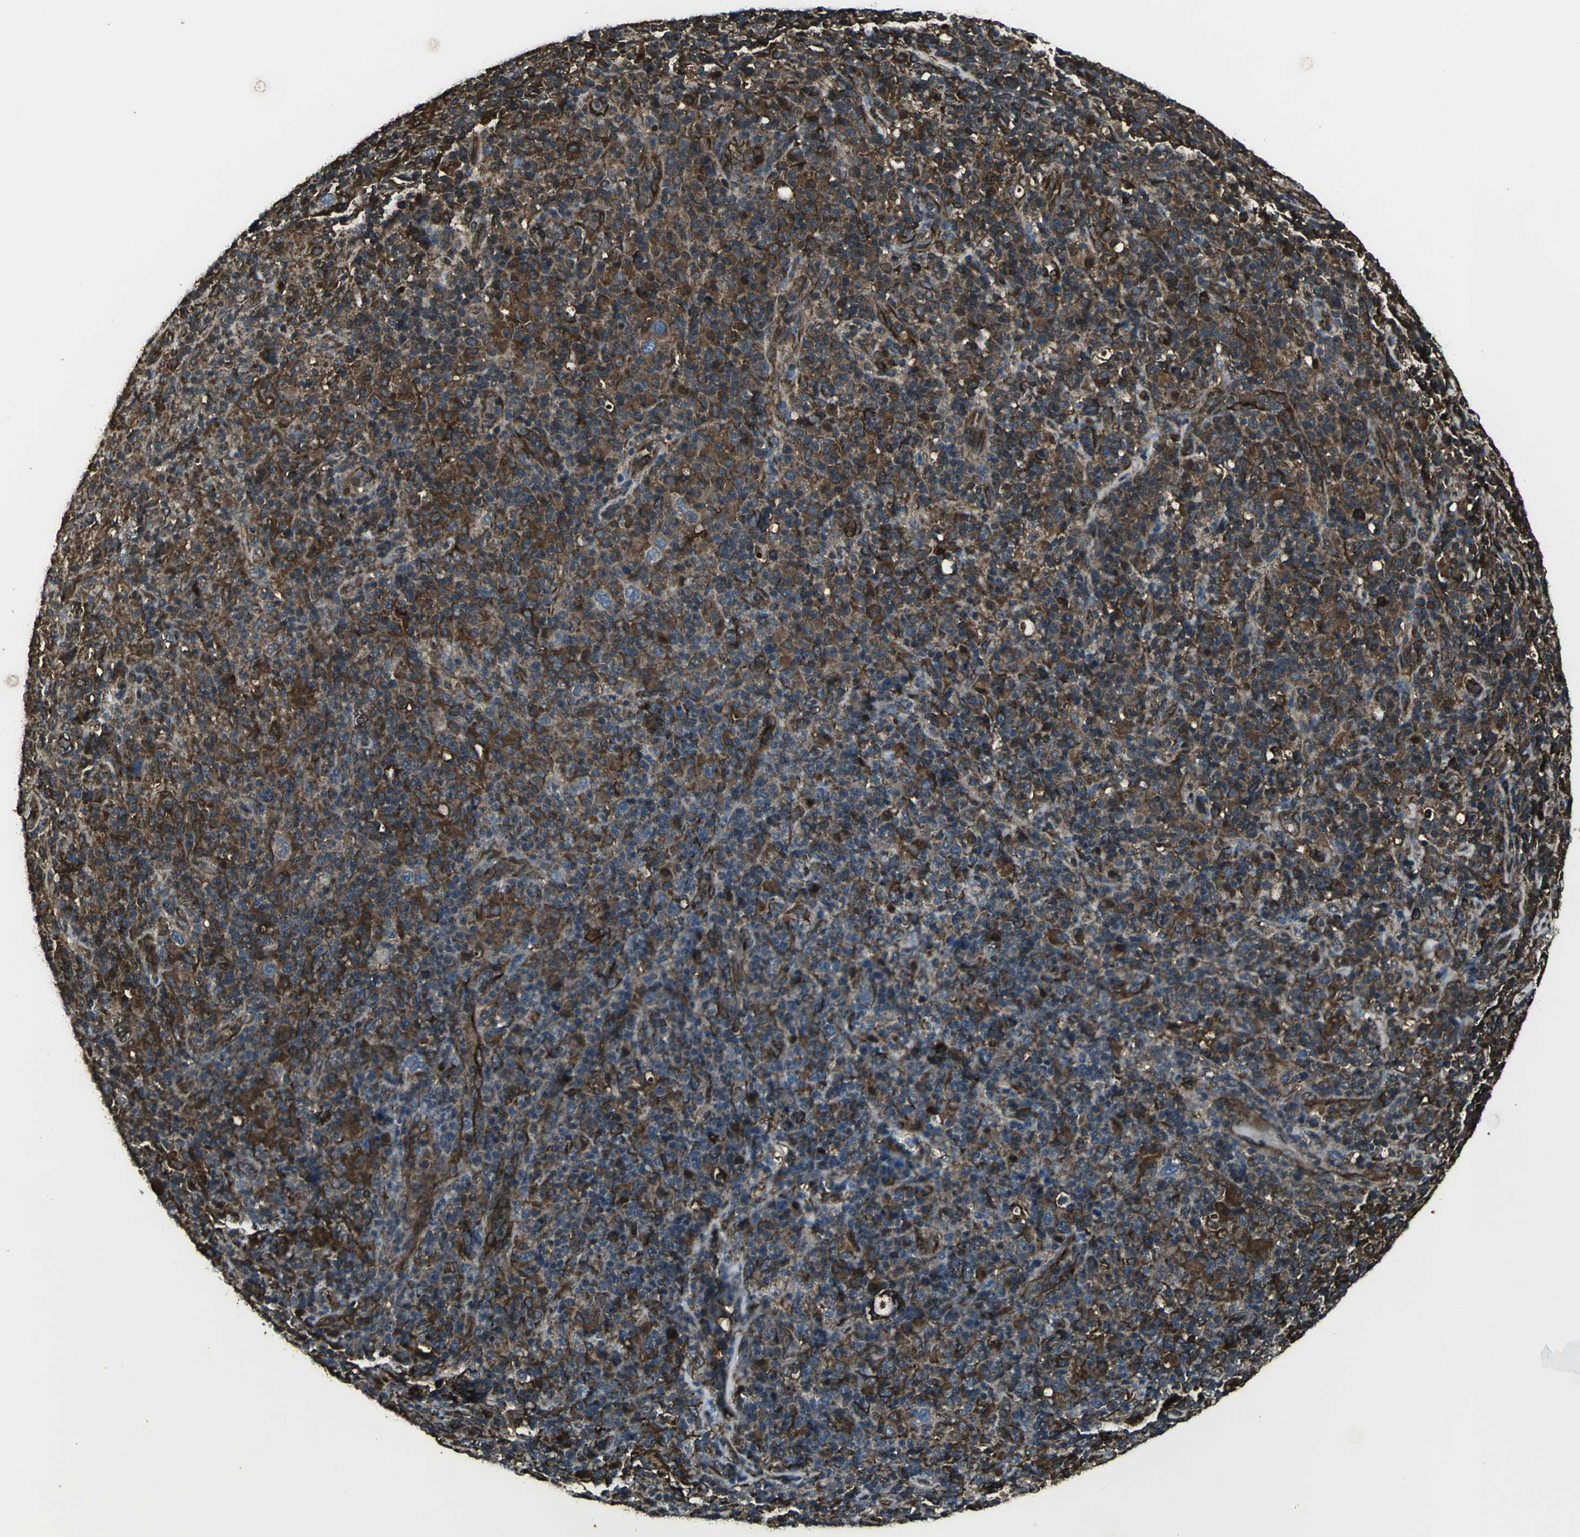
{"staining": {"intensity": "strong", "quantity": ">75%", "location": "cytoplasmic/membranous"}, "tissue": "lymphoma", "cell_type": "Tumor cells", "image_type": "cancer", "snomed": [{"axis": "morphology", "description": "Hodgkin's disease, NOS"}, {"axis": "topography", "description": "Lymph node"}], "caption": "Strong cytoplasmic/membranous staining for a protein is seen in about >75% of tumor cells of Hodgkin's disease using IHC.", "gene": "PRXL2B", "patient": {"sex": "male", "age": 65}}